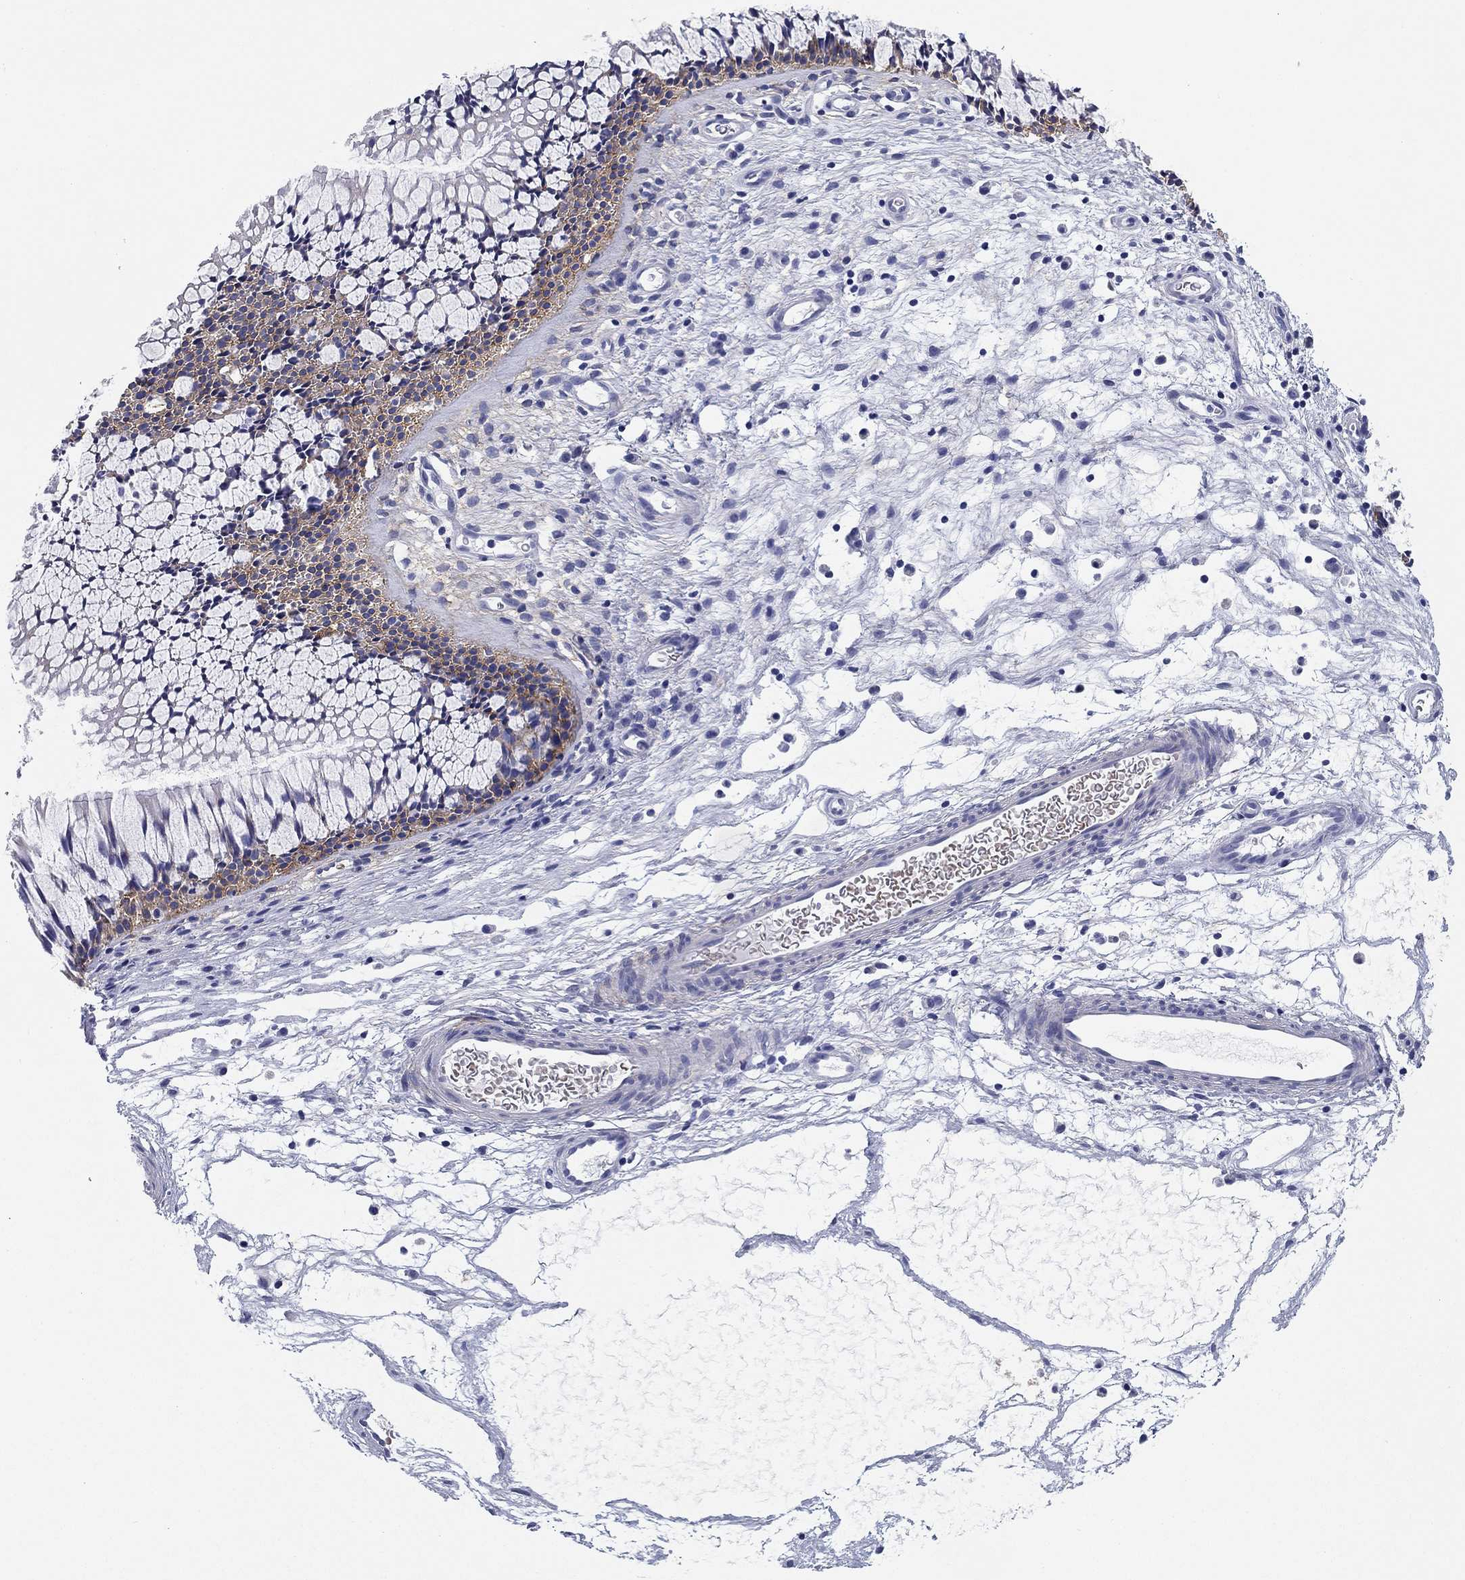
{"staining": {"intensity": "weak", "quantity": "<25%", "location": "cytoplasmic/membranous"}, "tissue": "nasopharynx", "cell_type": "Respiratory epithelial cells", "image_type": "normal", "snomed": [{"axis": "morphology", "description": "Normal tissue, NOS"}, {"axis": "topography", "description": "Nasopharynx"}], "caption": "IHC histopathology image of unremarkable human nasopharynx stained for a protein (brown), which displays no positivity in respiratory epithelial cells.", "gene": "GPC1", "patient": {"sex": "male", "age": 51}}